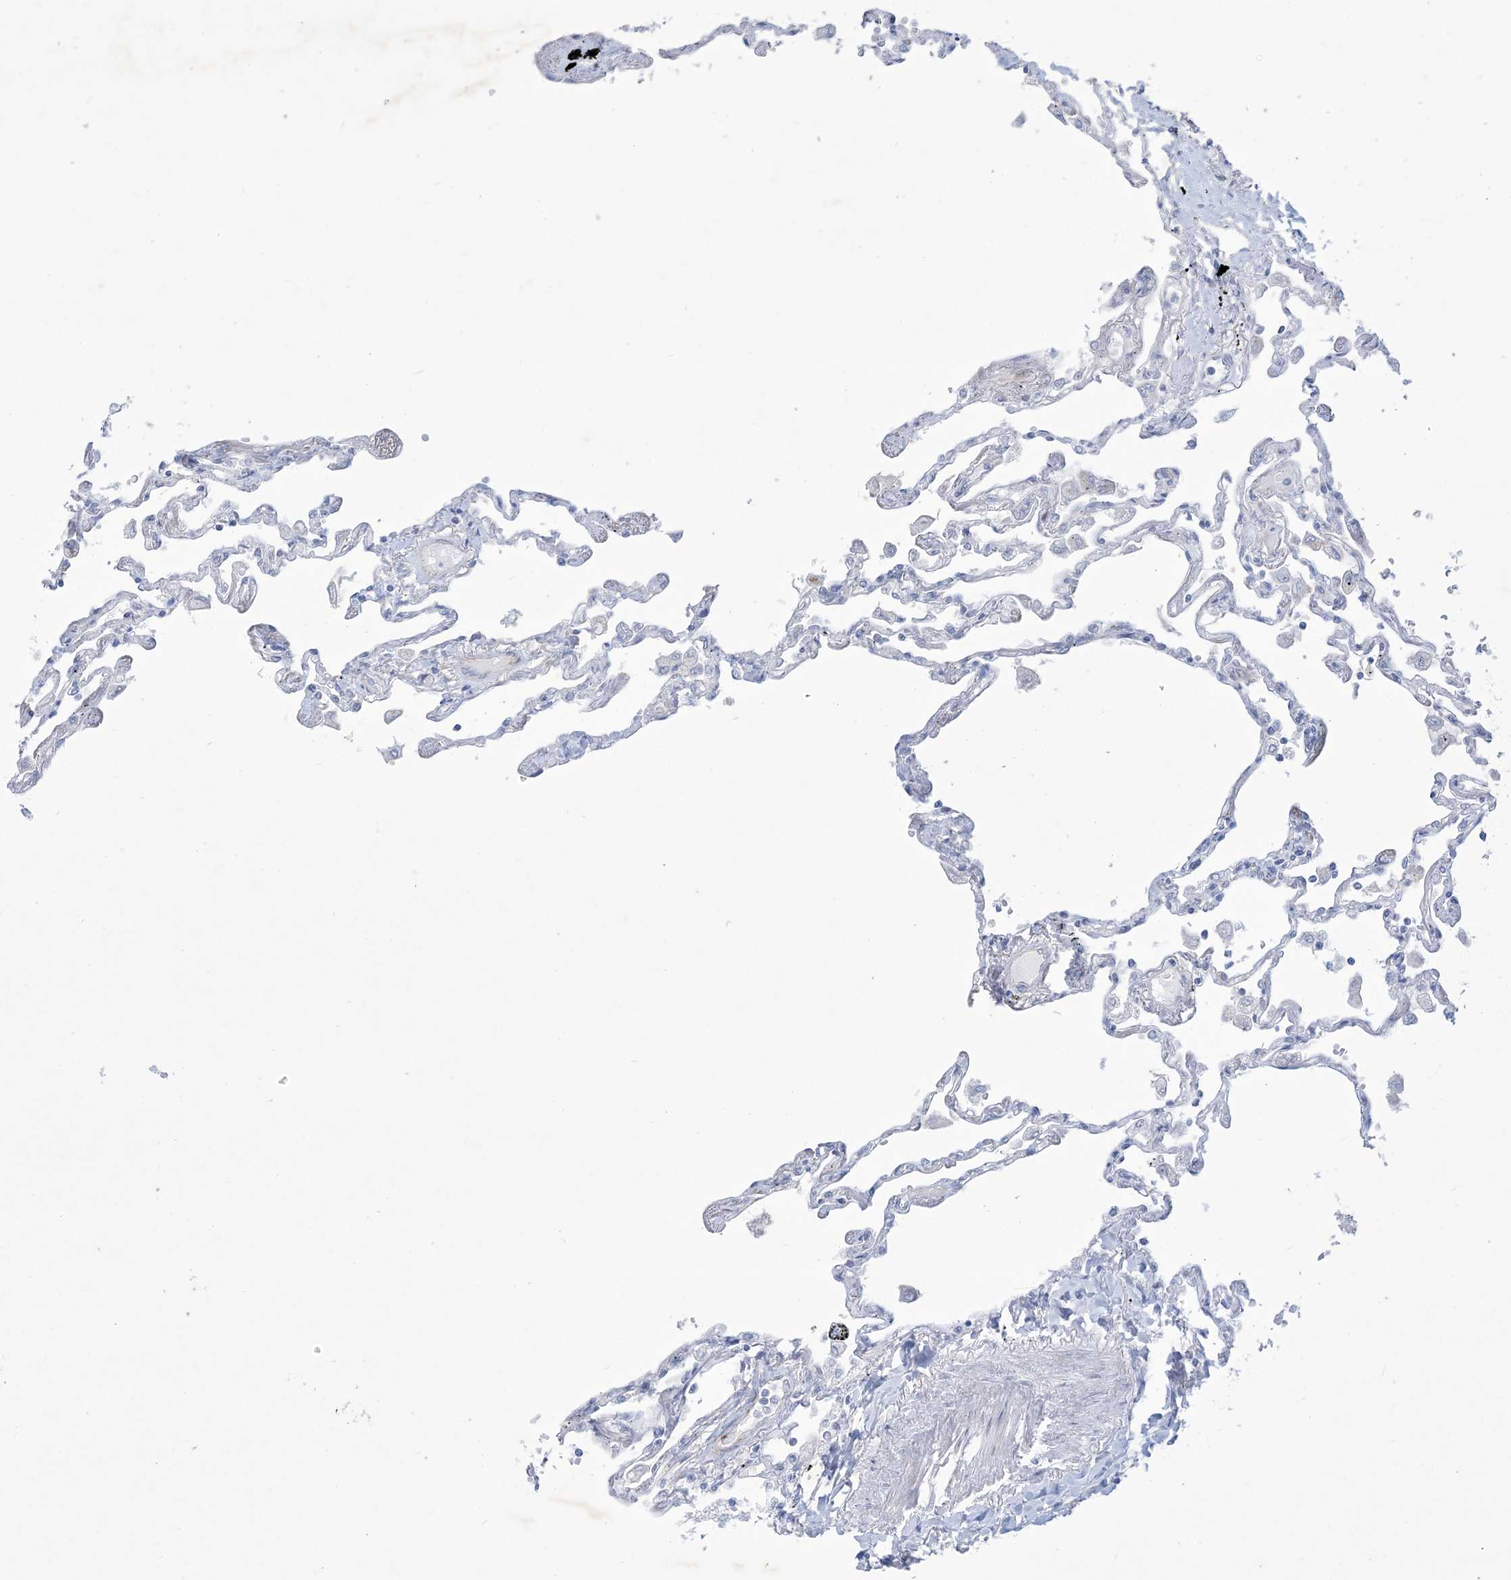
{"staining": {"intensity": "negative", "quantity": "none", "location": "none"}, "tissue": "lung", "cell_type": "Alveolar cells", "image_type": "normal", "snomed": [{"axis": "morphology", "description": "Normal tissue, NOS"}, {"axis": "topography", "description": "Lung"}], "caption": "Normal lung was stained to show a protein in brown. There is no significant expression in alveolar cells. (DAB immunohistochemistry (IHC) visualized using brightfield microscopy, high magnification).", "gene": "B3GNT7", "patient": {"sex": "female", "age": 67}}